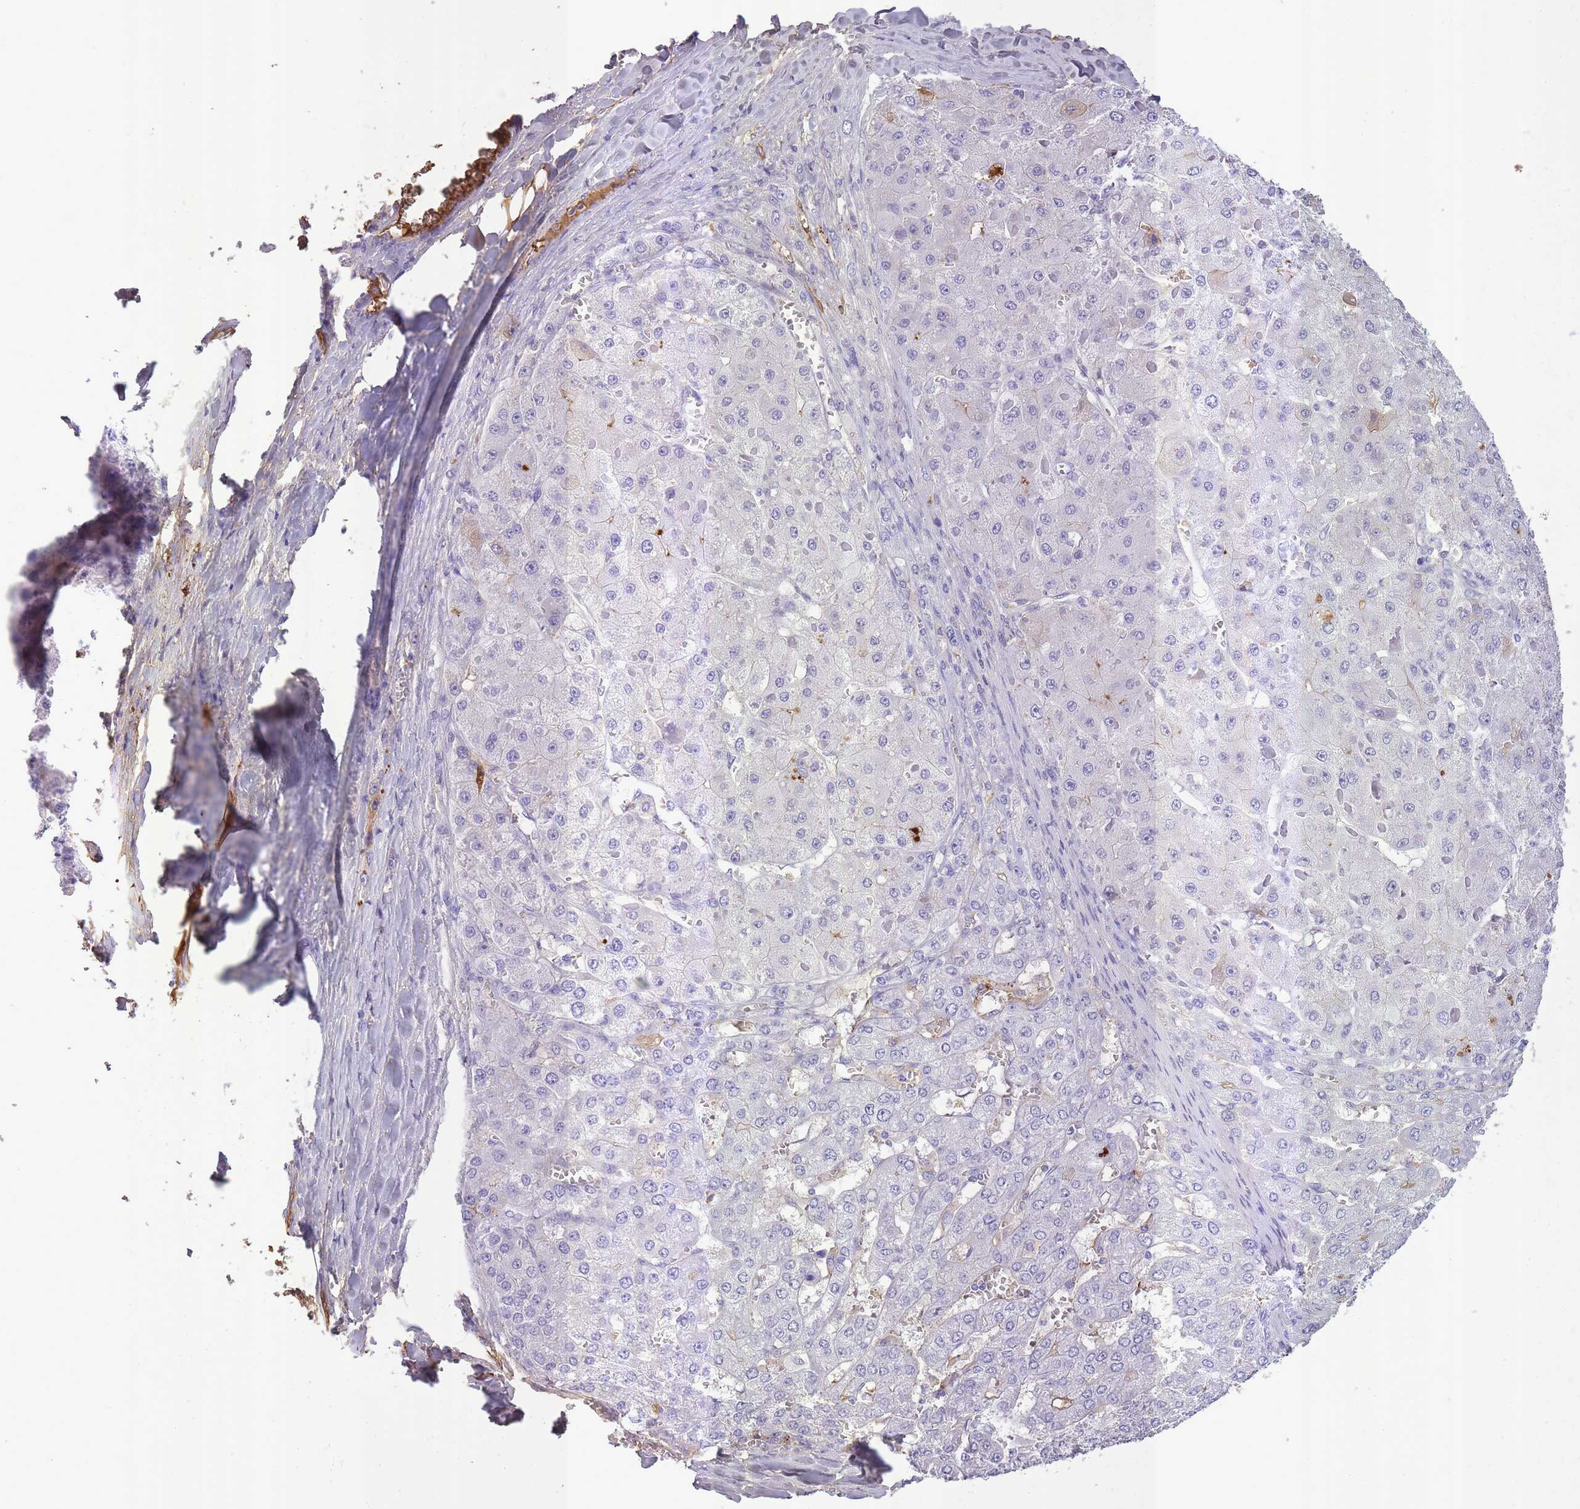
{"staining": {"intensity": "negative", "quantity": "none", "location": "none"}, "tissue": "liver cancer", "cell_type": "Tumor cells", "image_type": "cancer", "snomed": [{"axis": "morphology", "description": "Carcinoma, Hepatocellular, NOS"}, {"axis": "topography", "description": "Liver"}], "caption": "Tumor cells show no significant expression in liver hepatocellular carcinoma.", "gene": "IGKV1D-42", "patient": {"sex": "female", "age": 73}}